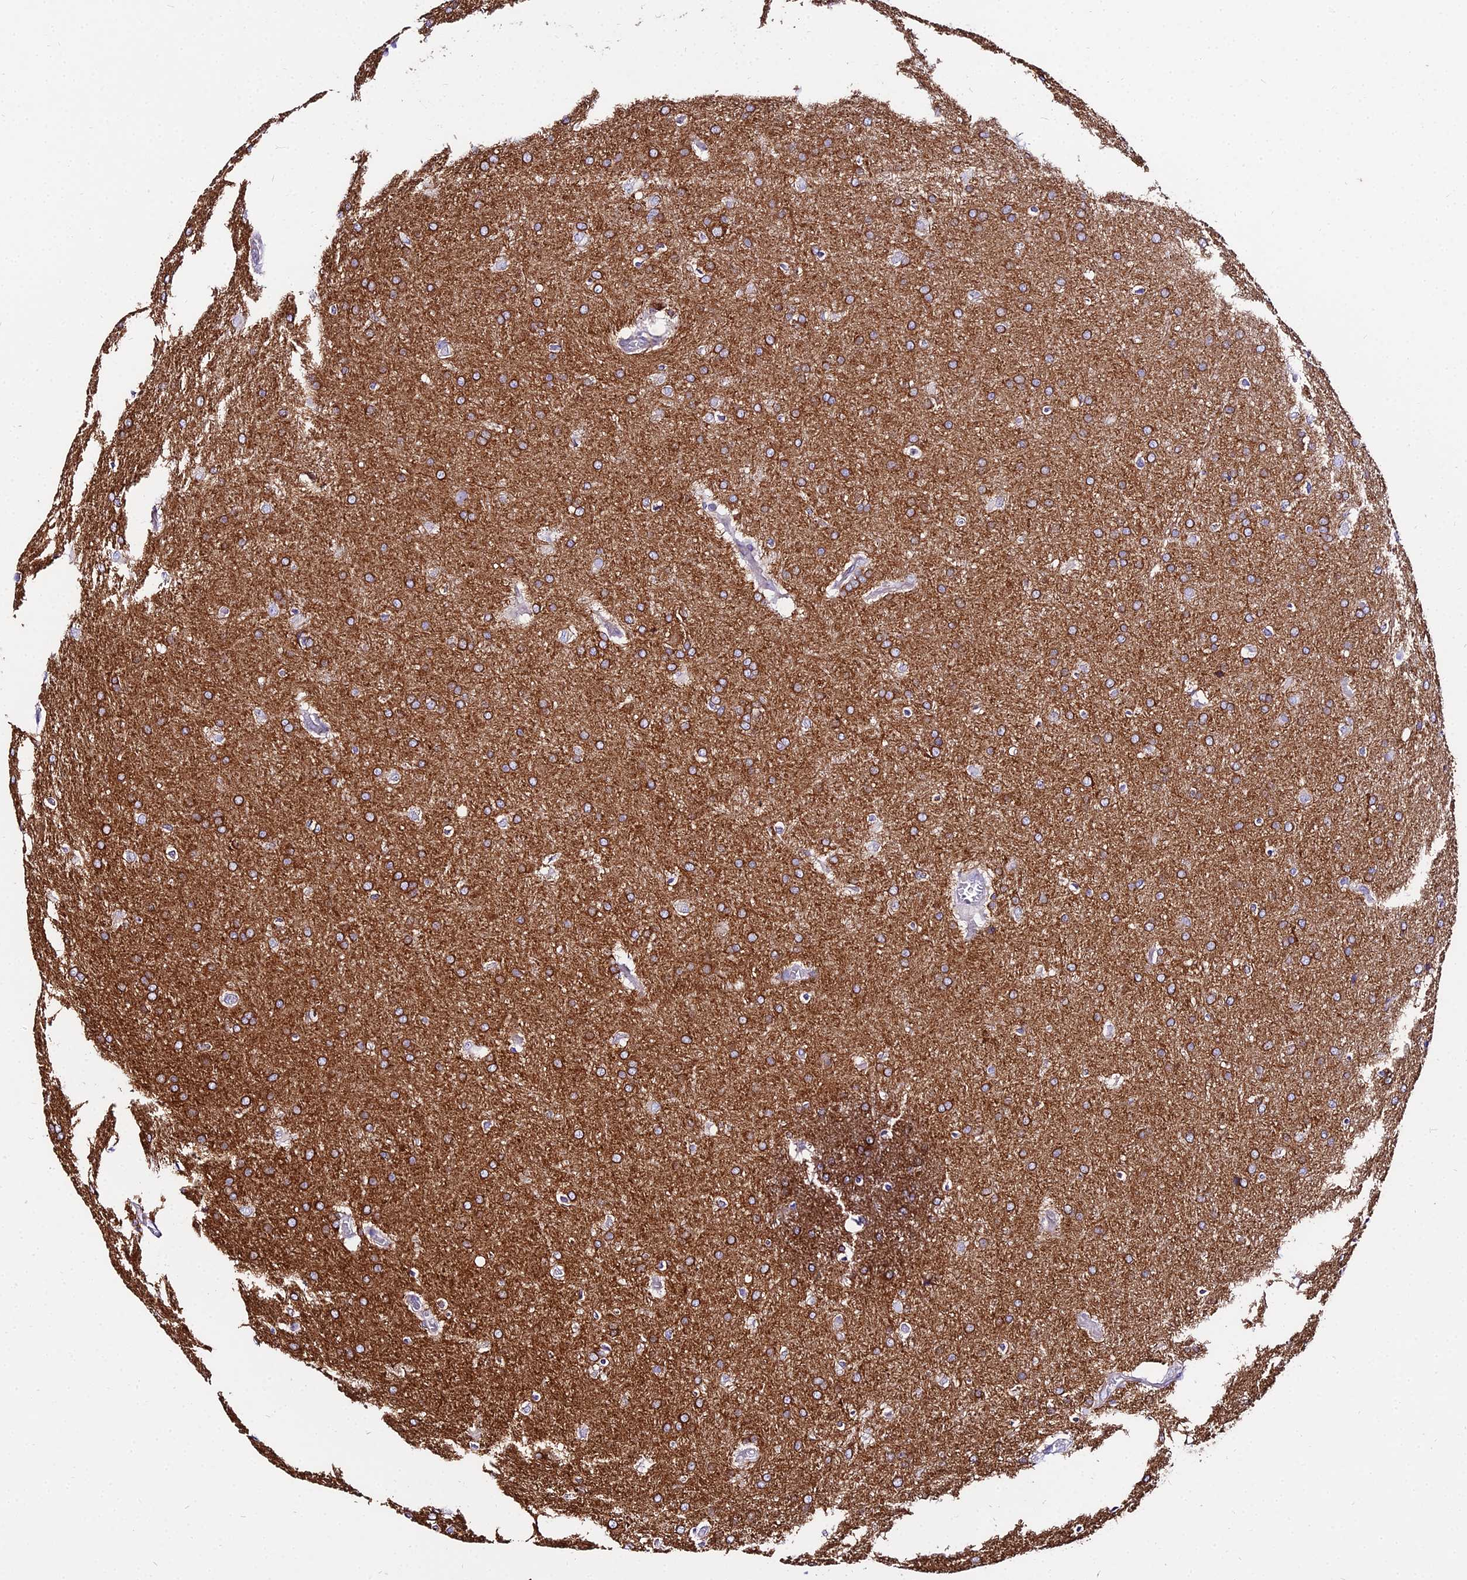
{"staining": {"intensity": "strong", "quantity": ">75%", "location": "cytoplasmic/membranous"}, "tissue": "glioma", "cell_type": "Tumor cells", "image_type": "cancer", "snomed": [{"axis": "morphology", "description": "Glioma, malignant, Low grade"}, {"axis": "topography", "description": "Brain"}], "caption": "Tumor cells show strong cytoplasmic/membranous staining in about >75% of cells in low-grade glioma (malignant). The protein is shown in brown color, while the nuclei are stained blue.", "gene": "TUBA3D", "patient": {"sex": "female", "age": 32}}